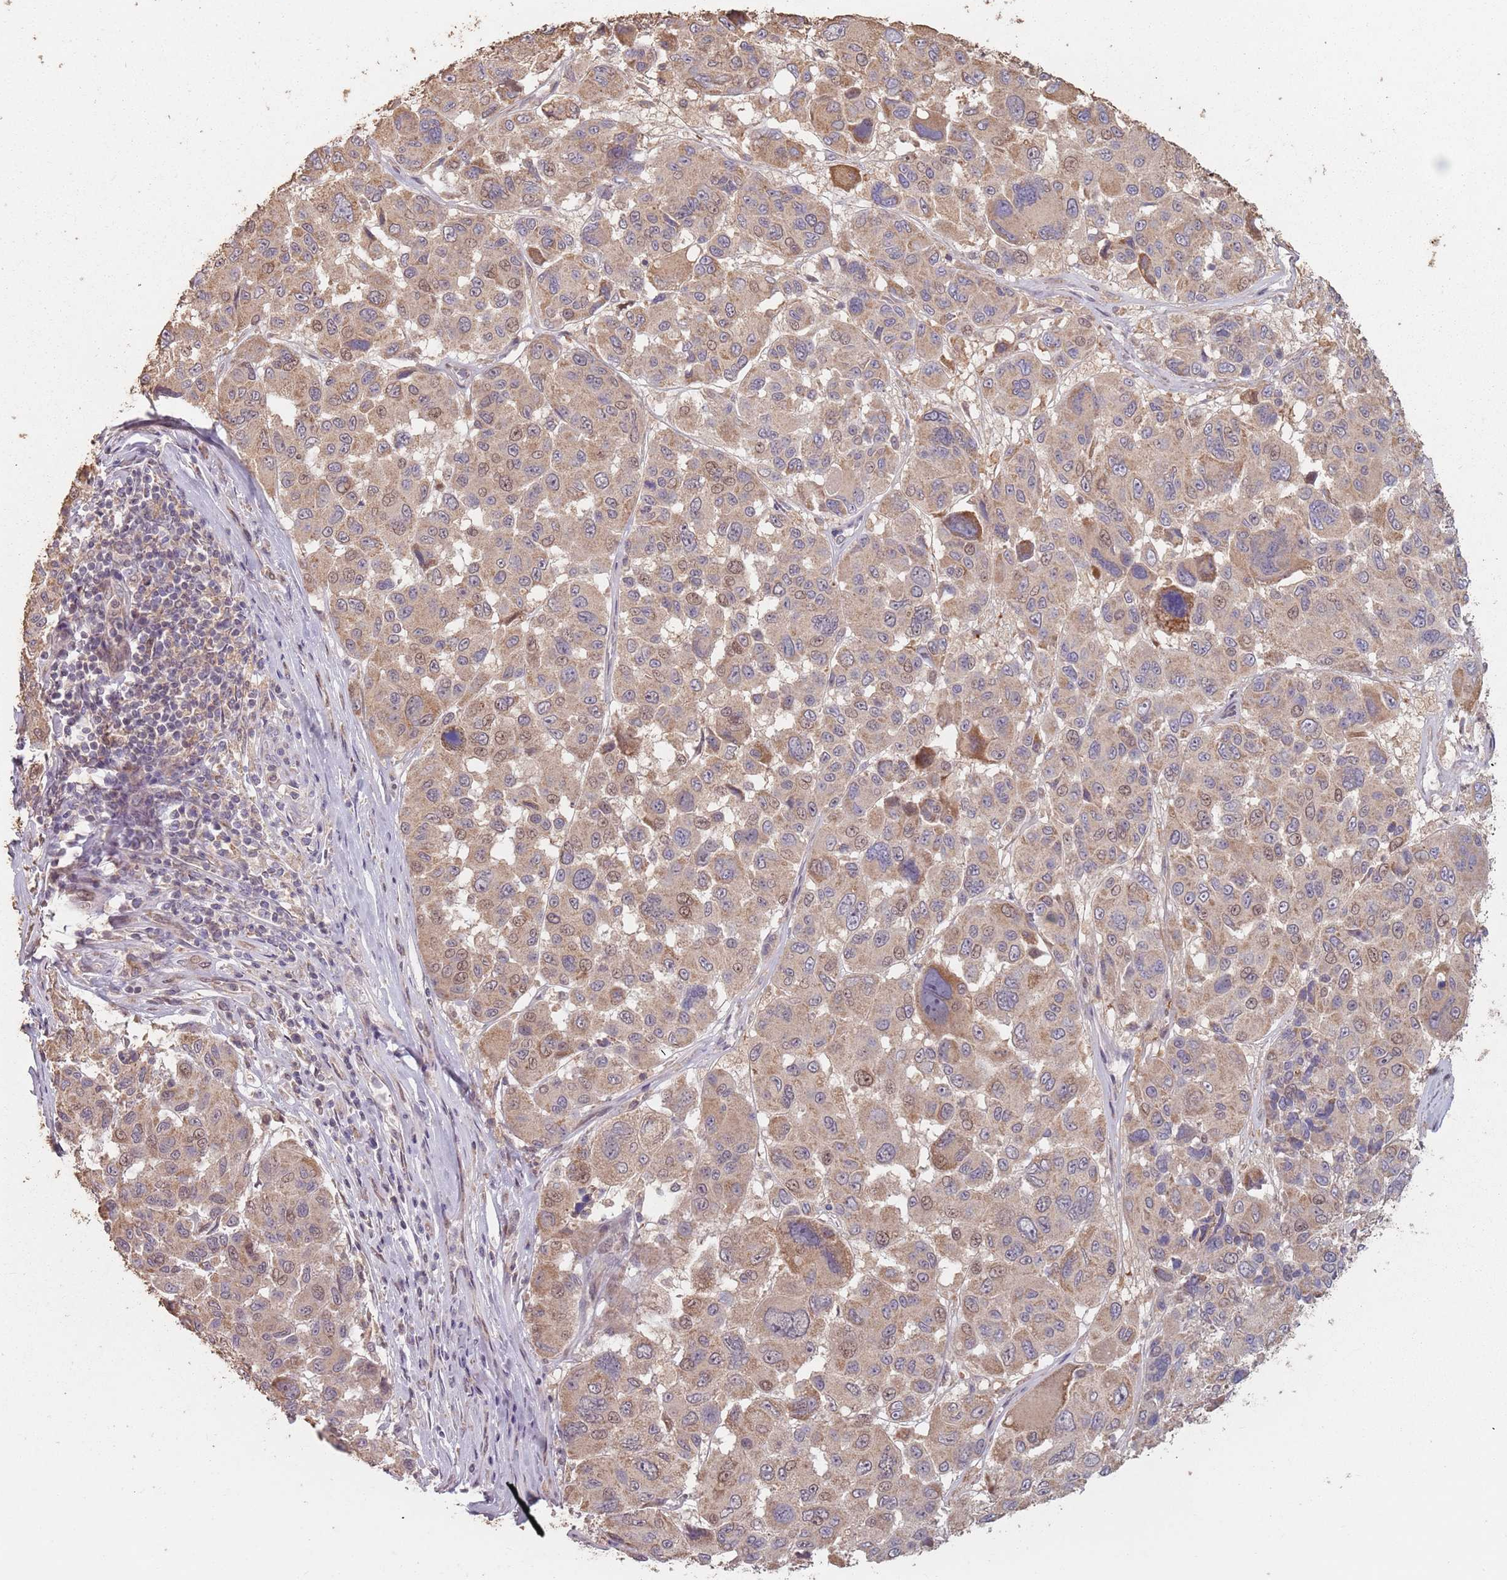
{"staining": {"intensity": "moderate", "quantity": ">75%", "location": "cytoplasmic/membranous,nuclear"}, "tissue": "melanoma", "cell_type": "Tumor cells", "image_type": "cancer", "snomed": [{"axis": "morphology", "description": "Malignant melanoma, NOS"}, {"axis": "topography", "description": "Skin"}], "caption": "Immunohistochemical staining of human melanoma demonstrates moderate cytoplasmic/membranous and nuclear protein staining in about >75% of tumor cells.", "gene": "VPS52", "patient": {"sex": "female", "age": 66}}